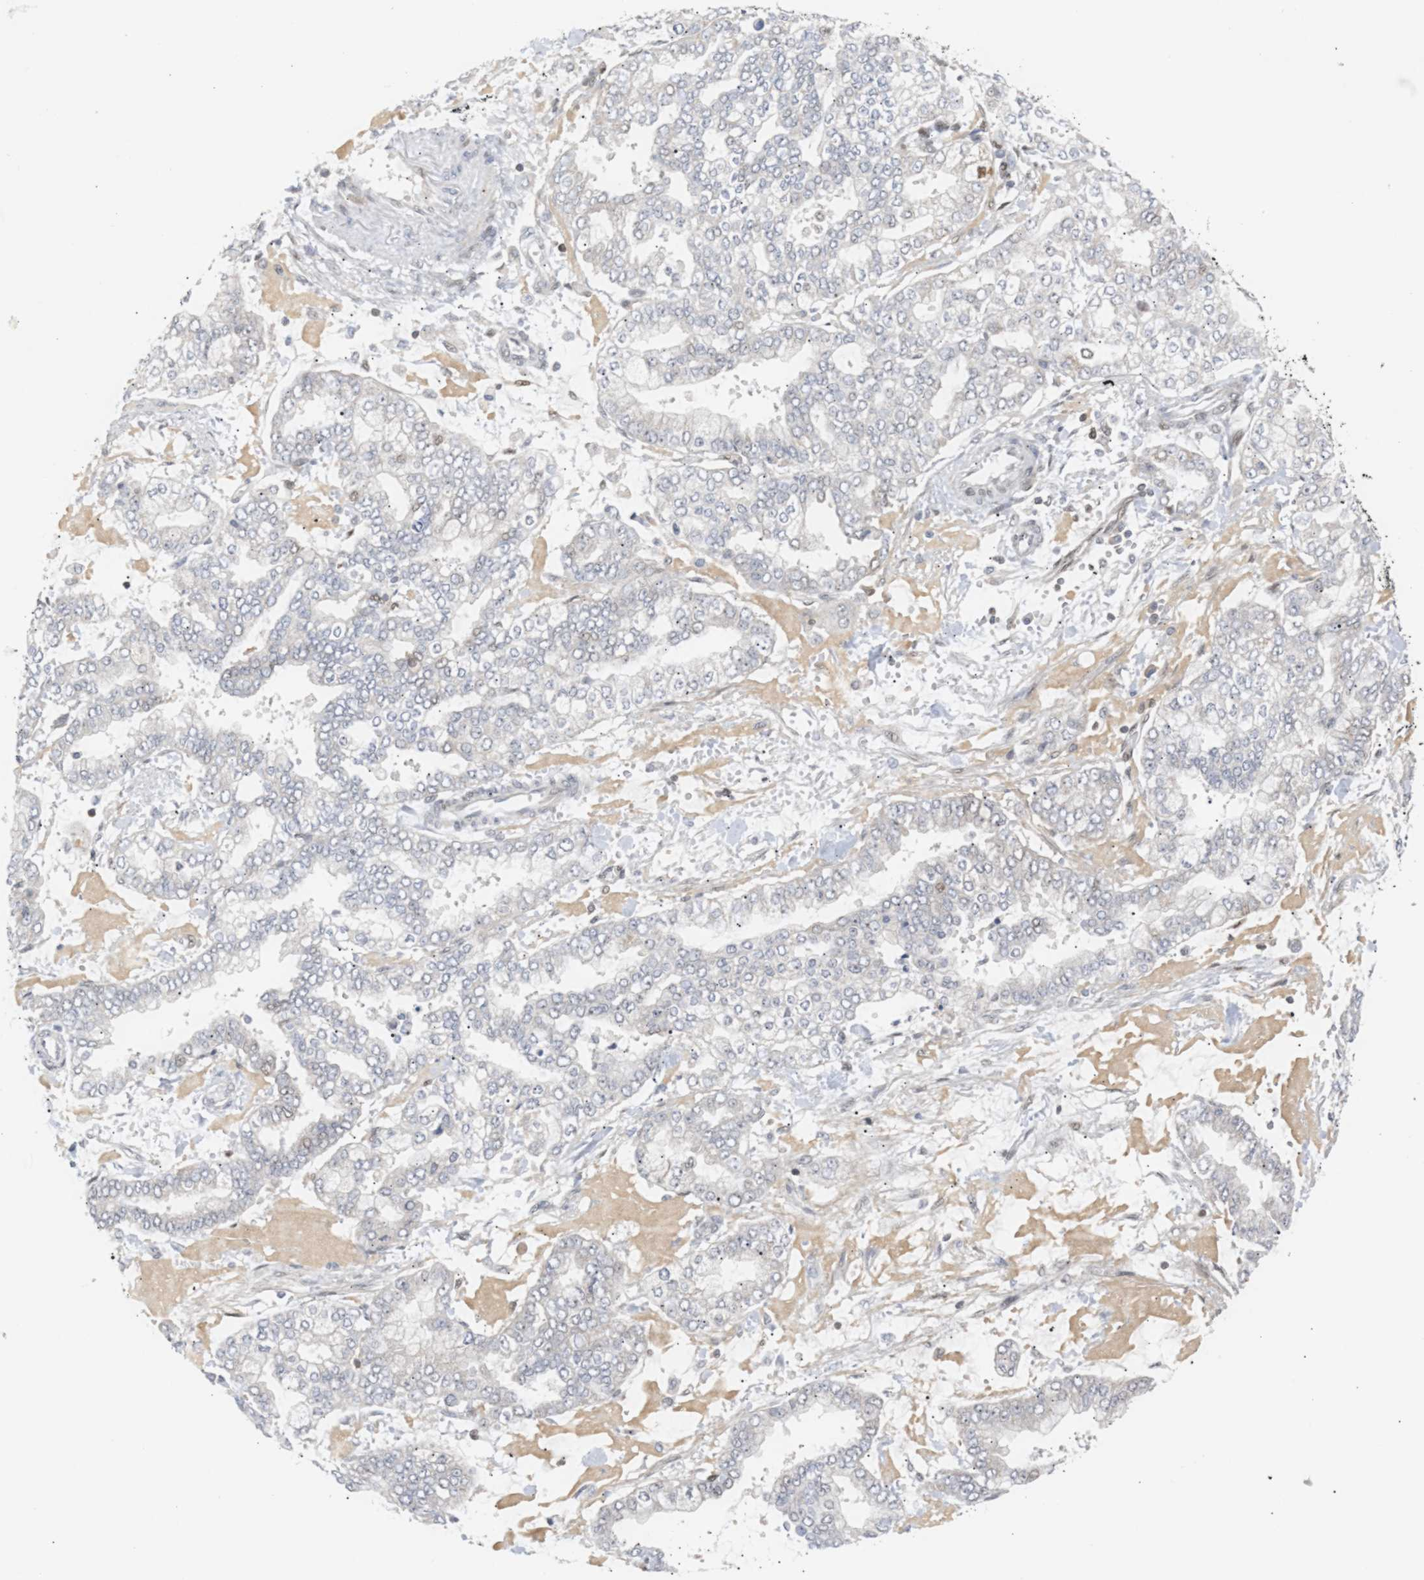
{"staining": {"intensity": "negative", "quantity": "none", "location": "none"}, "tissue": "stomach cancer", "cell_type": "Tumor cells", "image_type": "cancer", "snomed": [{"axis": "morphology", "description": "Normal tissue, NOS"}, {"axis": "morphology", "description": "Adenocarcinoma, NOS"}, {"axis": "topography", "description": "Stomach, upper"}, {"axis": "topography", "description": "Stomach"}], "caption": "This image is of stomach cancer stained with immunohistochemistry (IHC) to label a protein in brown with the nuclei are counter-stained blue. There is no expression in tumor cells. (DAB (3,3'-diaminobenzidine) immunohistochemistry, high magnification).", "gene": "SSBP2", "patient": {"sex": "male", "age": 76}}